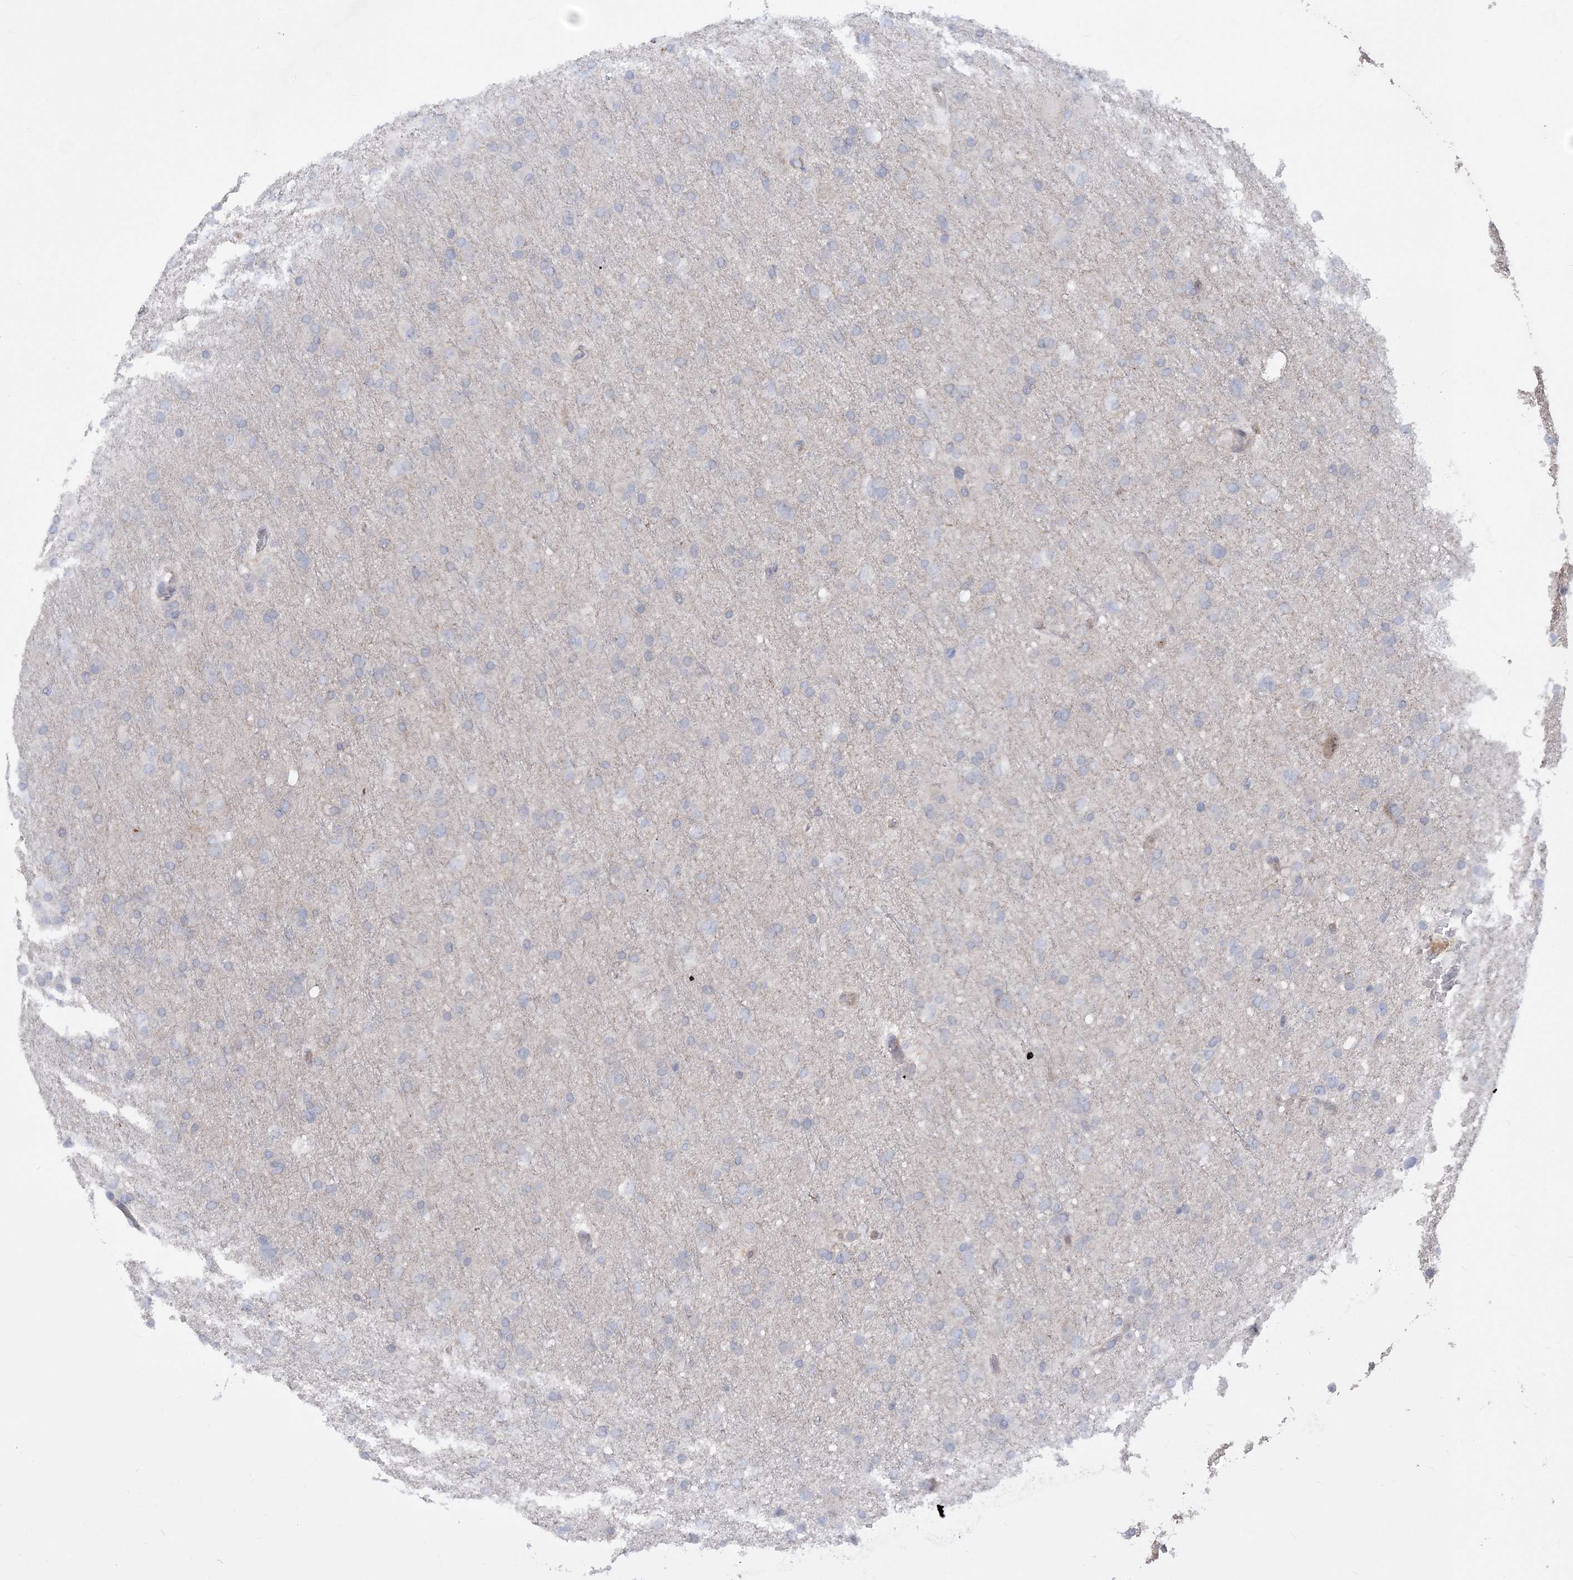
{"staining": {"intensity": "negative", "quantity": "none", "location": "none"}, "tissue": "glioma", "cell_type": "Tumor cells", "image_type": "cancer", "snomed": [{"axis": "morphology", "description": "Glioma, malignant, High grade"}, {"axis": "topography", "description": "Cerebral cortex"}], "caption": "Glioma was stained to show a protein in brown. There is no significant positivity in tumor cells. Nuclei are stained in blue.", "gene": "SLFN14", "patient": {"sex": "female", "age": 36}}